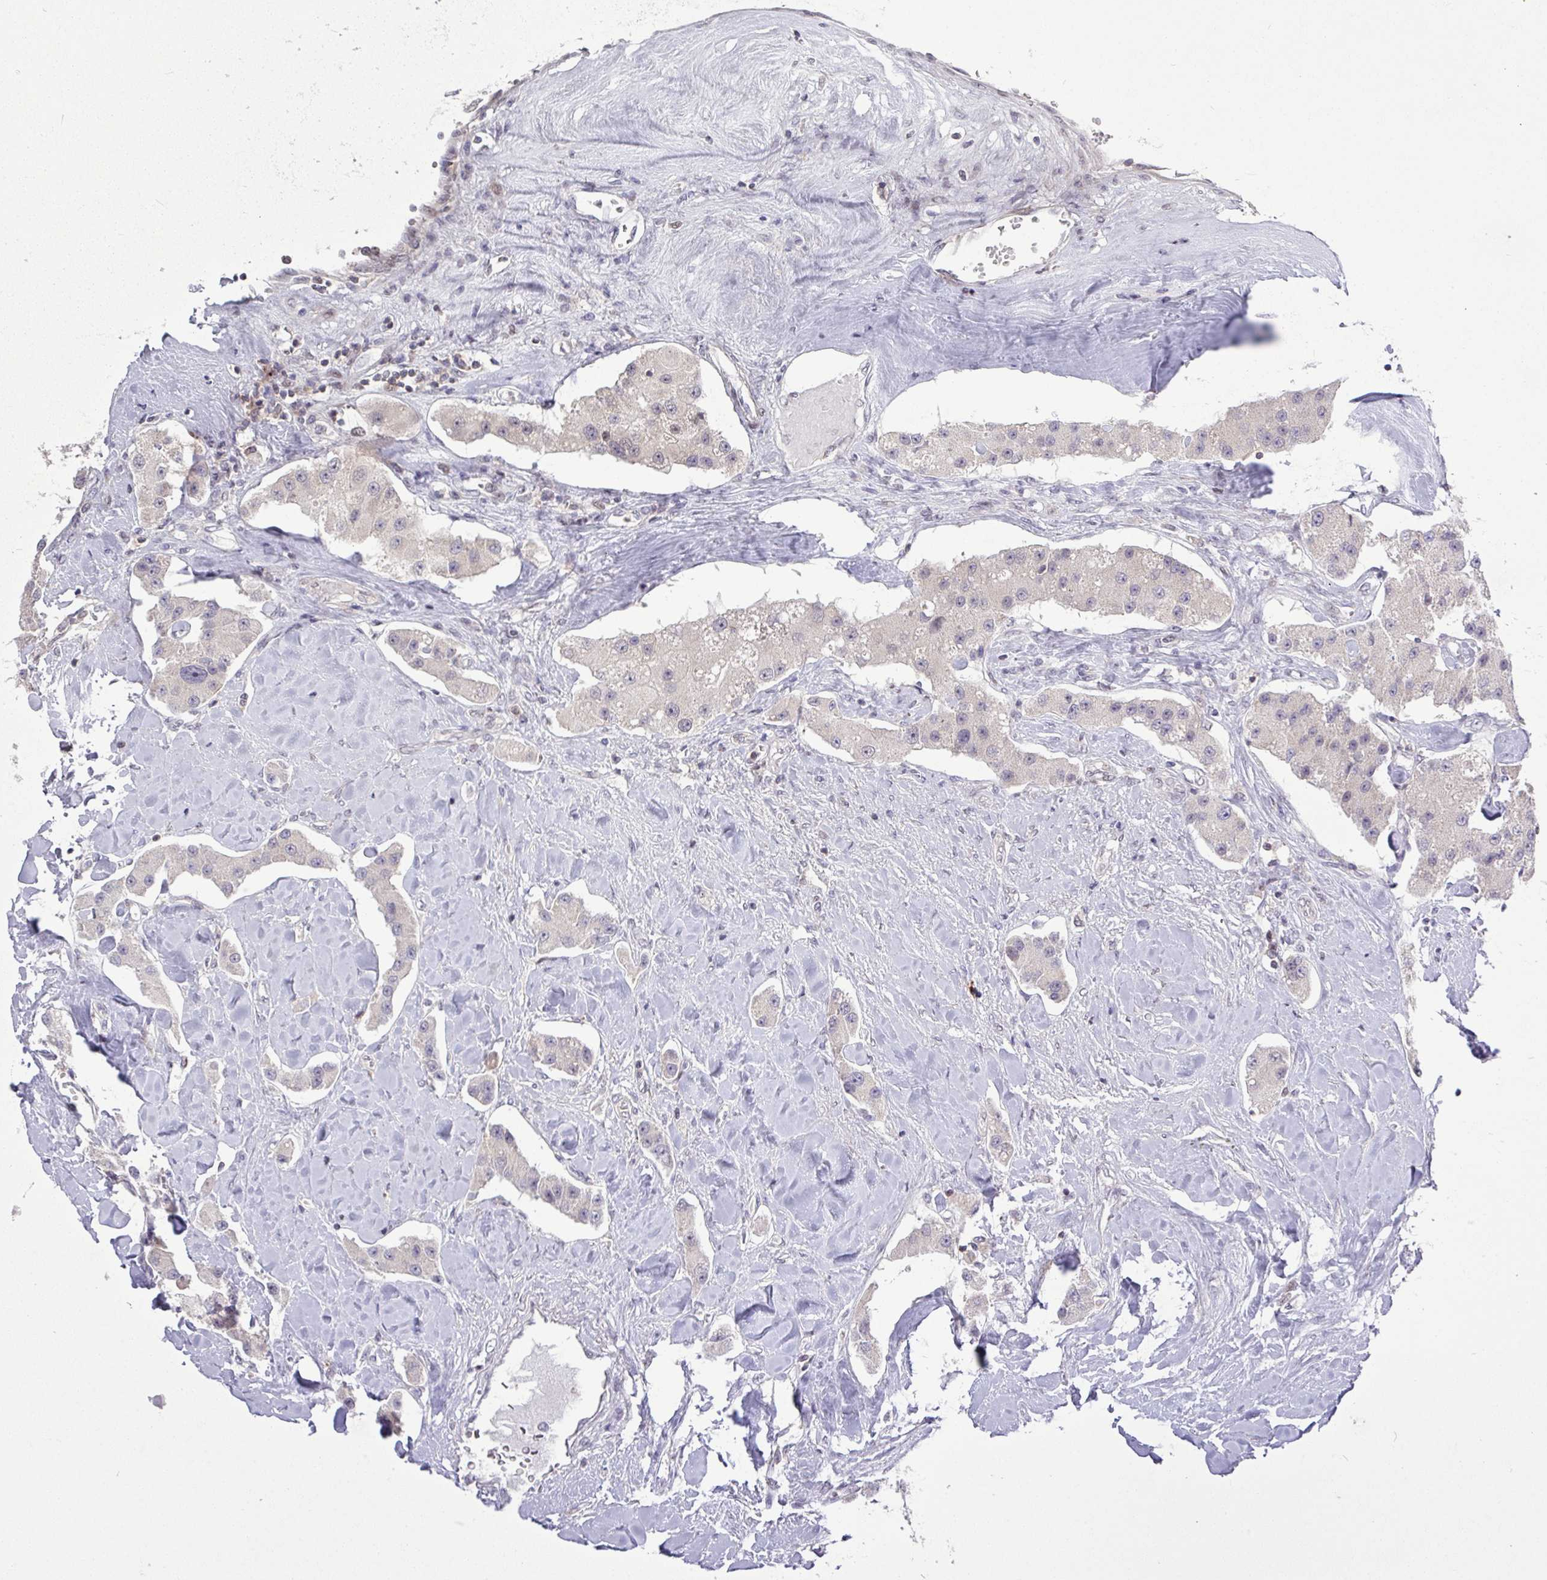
{"staining": {"intensity": "negative", "quantity": "none", "location": "none"}, "tissue": "carcinoid", "cell_type": "Tumor cells", "image_type": "cancer", "snomed": [{"axis": "morphology", "description": "Carcinoid, malignant, NOS"}, {"axis": "topography", "description": "Pancreas"}], "caption": "Immunohistochemistry (IHC) of carcinoid exhibits no expression in tumor cells.", "gene": "RTL3", "patient": {"sex": "male", "age": 41}}